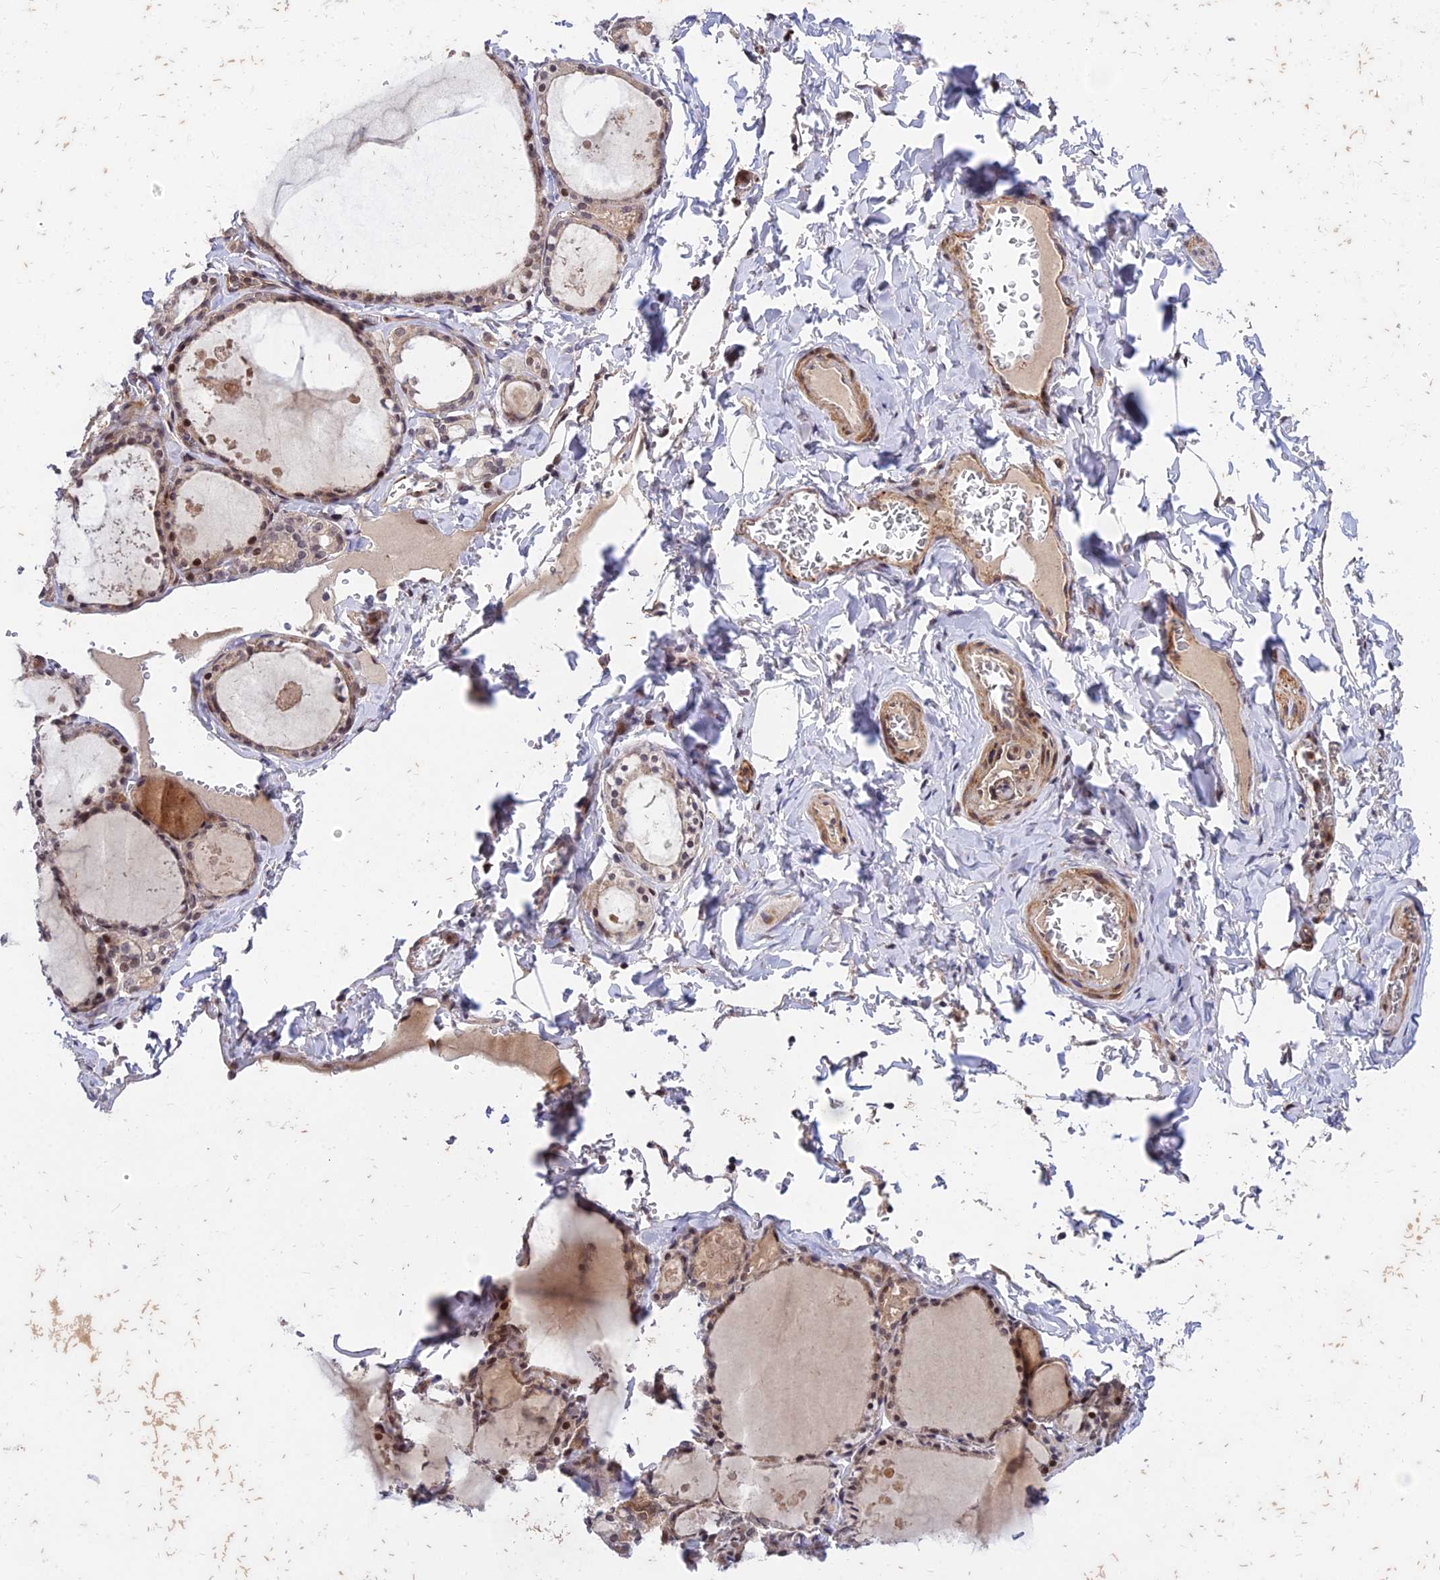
{"staining": {"intensity": "moderate", "quantity": "25%-75%", "location": "cytoplasmic/membranous,nuclear"}, "tissue": "thyroid gland", "cell_type": "Glandular cells", "image_type": "normal", "snomed": [{"axis": "morphology", "description": "Normal tissue, NOS"}, {"axis": "topography", "description": "Thyroid gland"}], "caption": "Brown immunohistochemical staining in unremarkable human thyroid gland shows moderate cytoplasmic/membranous,nuclear staining in about 25%-75% of glandular cells.", "gene": "ZNF85", "patient": {"sex": "male", "age": 56}}